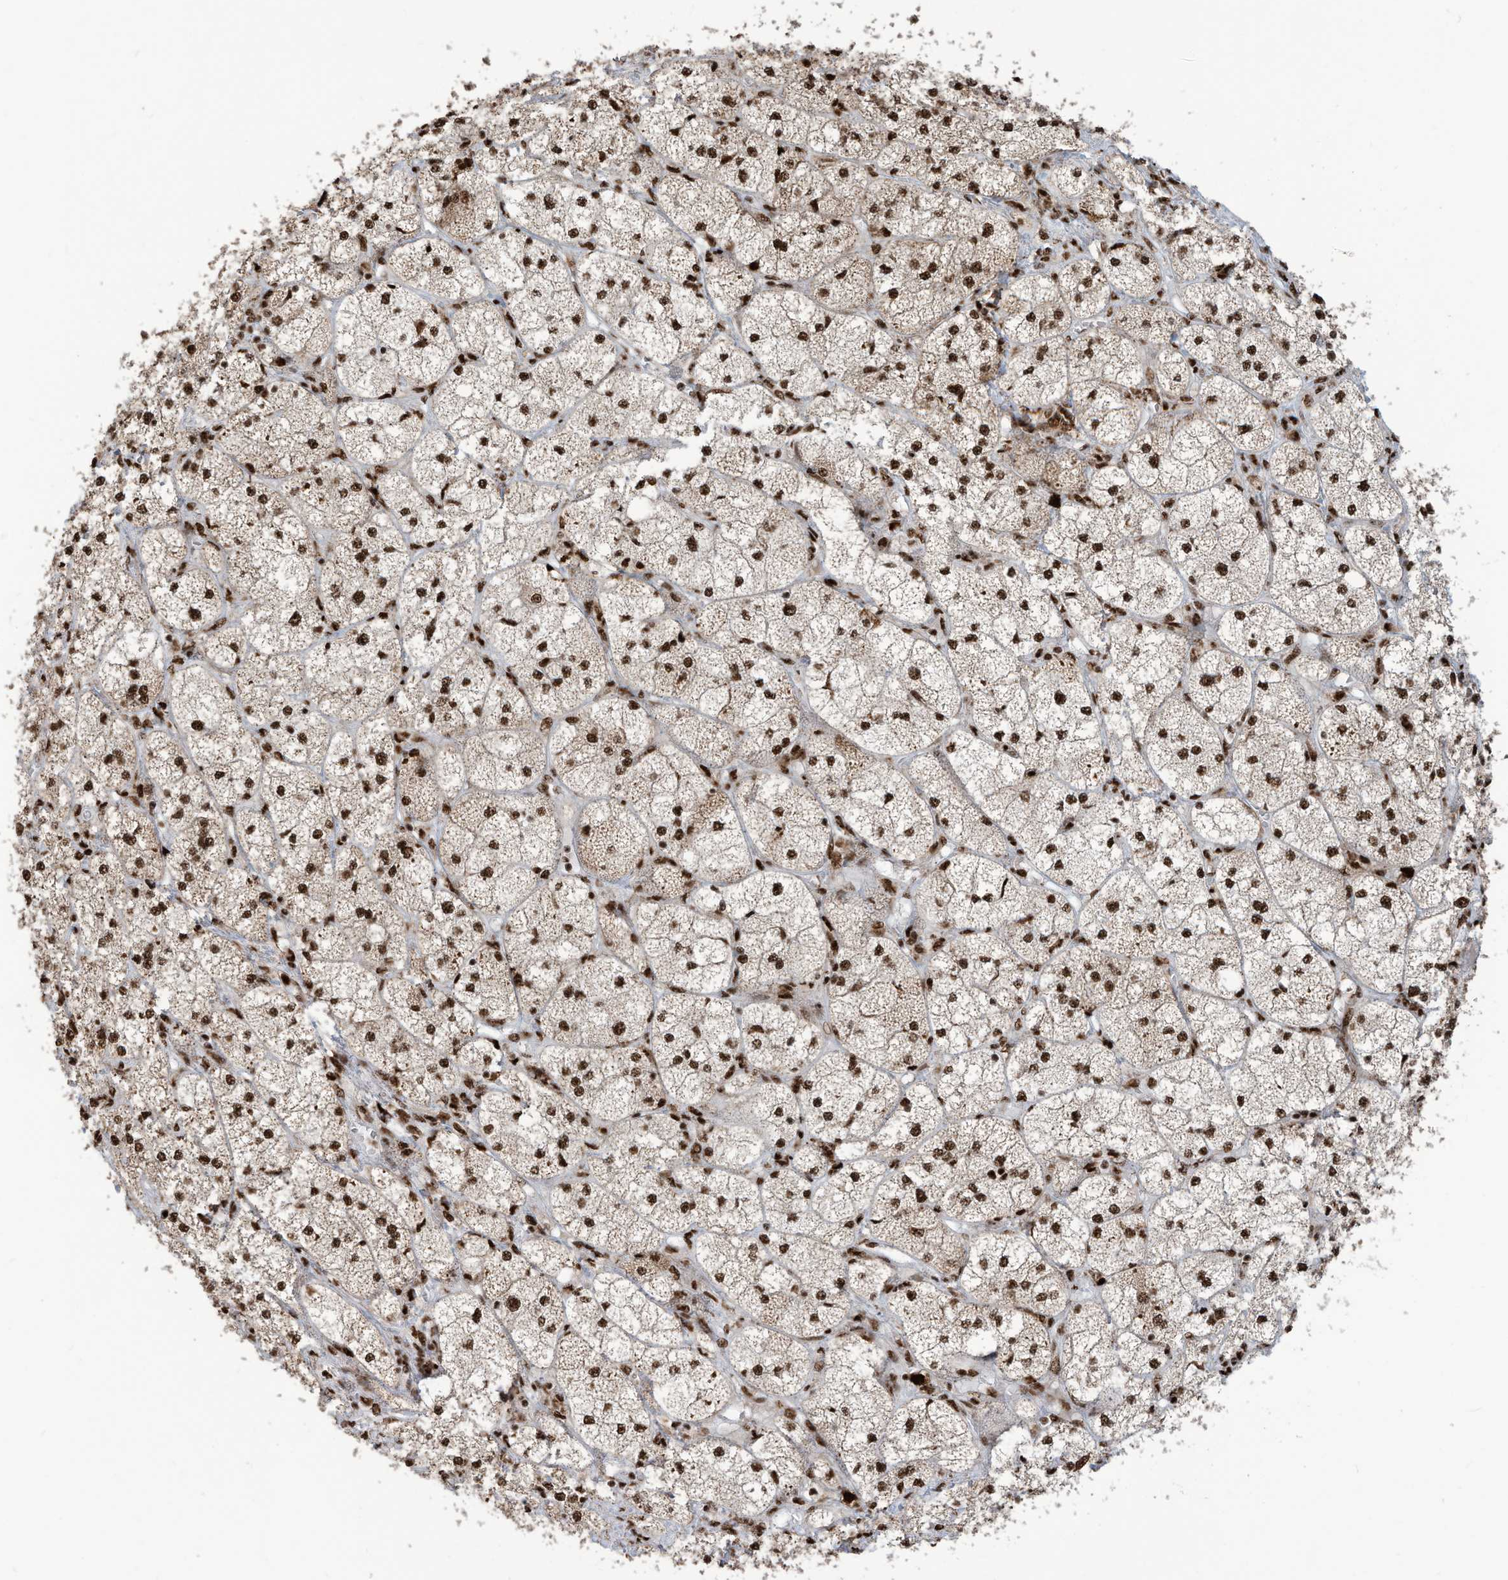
{"staining": {"intensity": "strong", "quantity": ">75%", "location": "cytoplasmic/membranous,nuclear"}, "tissue": "adrenal gland", "cell_type": "Glandular cells", "image_type": "normal", "snomed": [{"axis": "morphology", "description": "Normal tissue, NOS"}, {"axis": "topography", "description": "Adrenal gland"}], "caption": "A high-resolution image shows immunohistochemistry staining of benign adrenal gland, which exhibits strong cytoplasmic/membranous,nuclear staining in about >75% of glandular cells.", "gene": "LBH", "patient": {"sex": "female", "age": 61}}